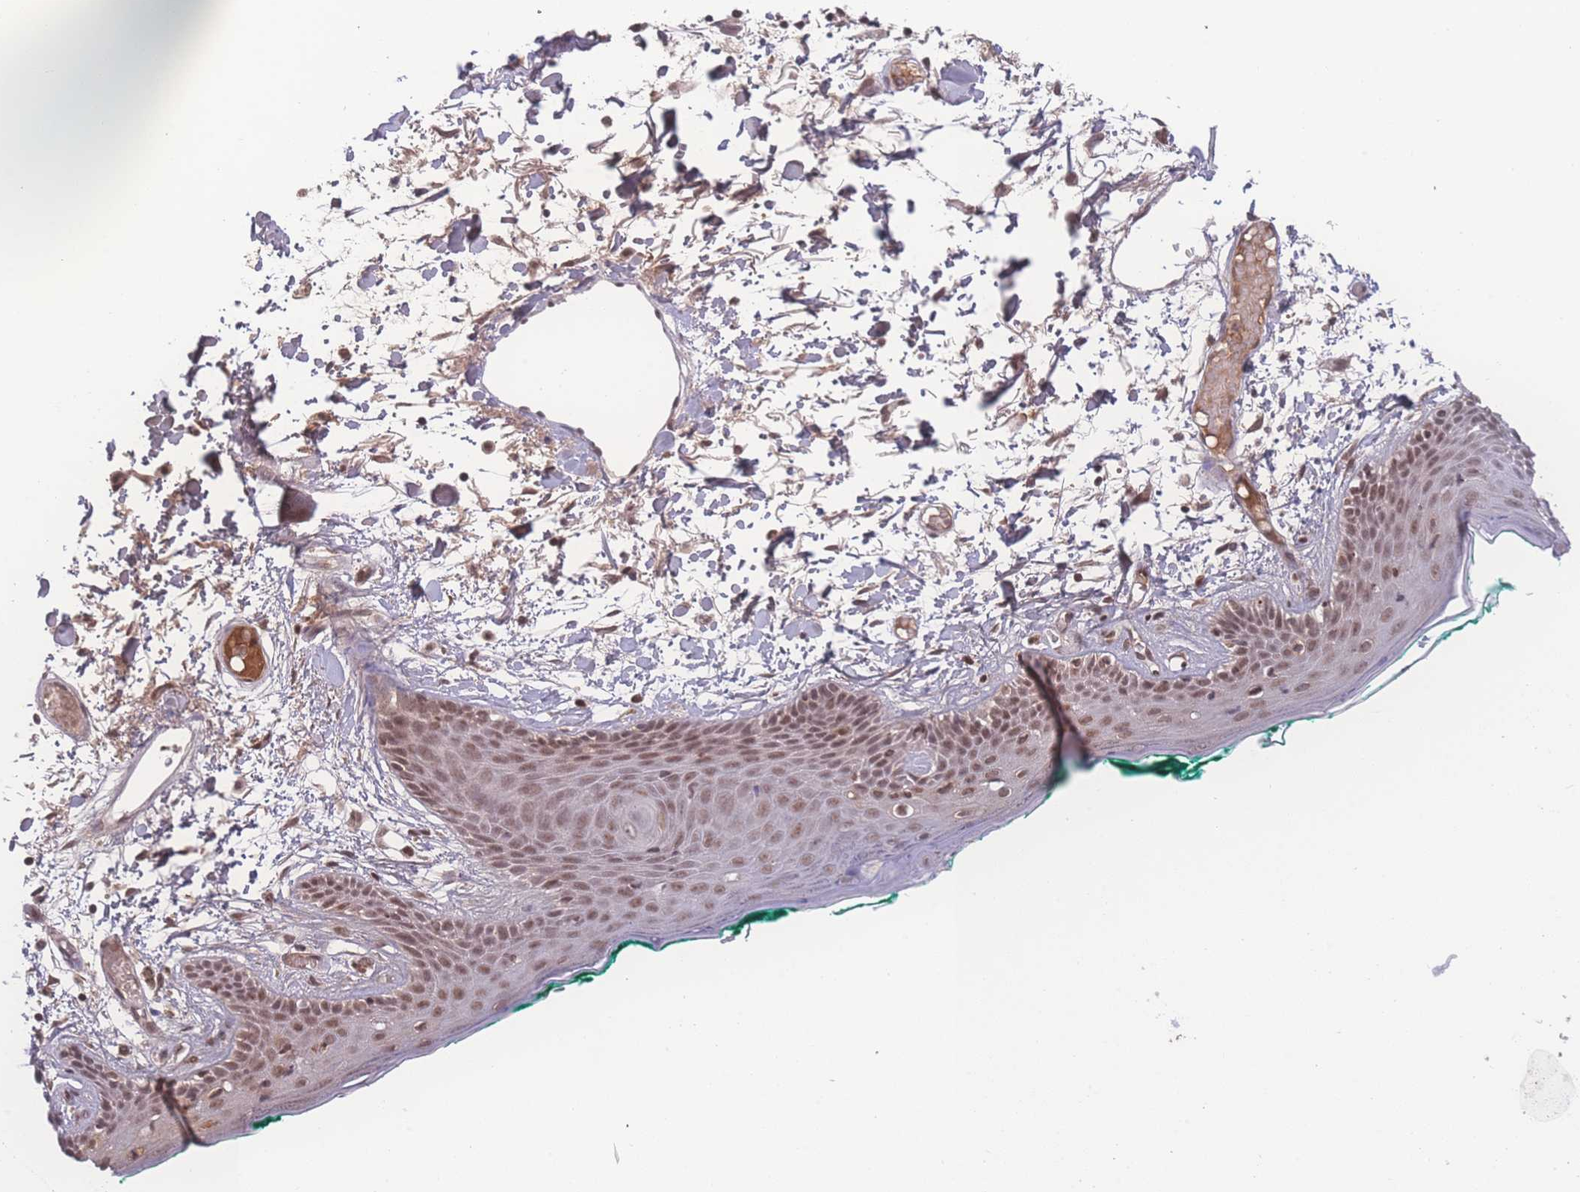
{"staining": {"intensity": "moderate", "quantity": ">75%", "location": "nuclear"}, "tissue": "skin", "cell_type": "Fibroblasts", "image_type": "normal", "snomed": [{"axis": "morphology", "description": "Normal tissue, NOS"}, {"axis": "topography", "description": "Skin"}], "caption": "Approximately >75% of fibroblasts in unremarkable skin show moderate nuclear protein staining as visualized by brown immunohistochemical staining.", "gene": "RAVER1", "patient": {"sex": "male", "age": 79}}